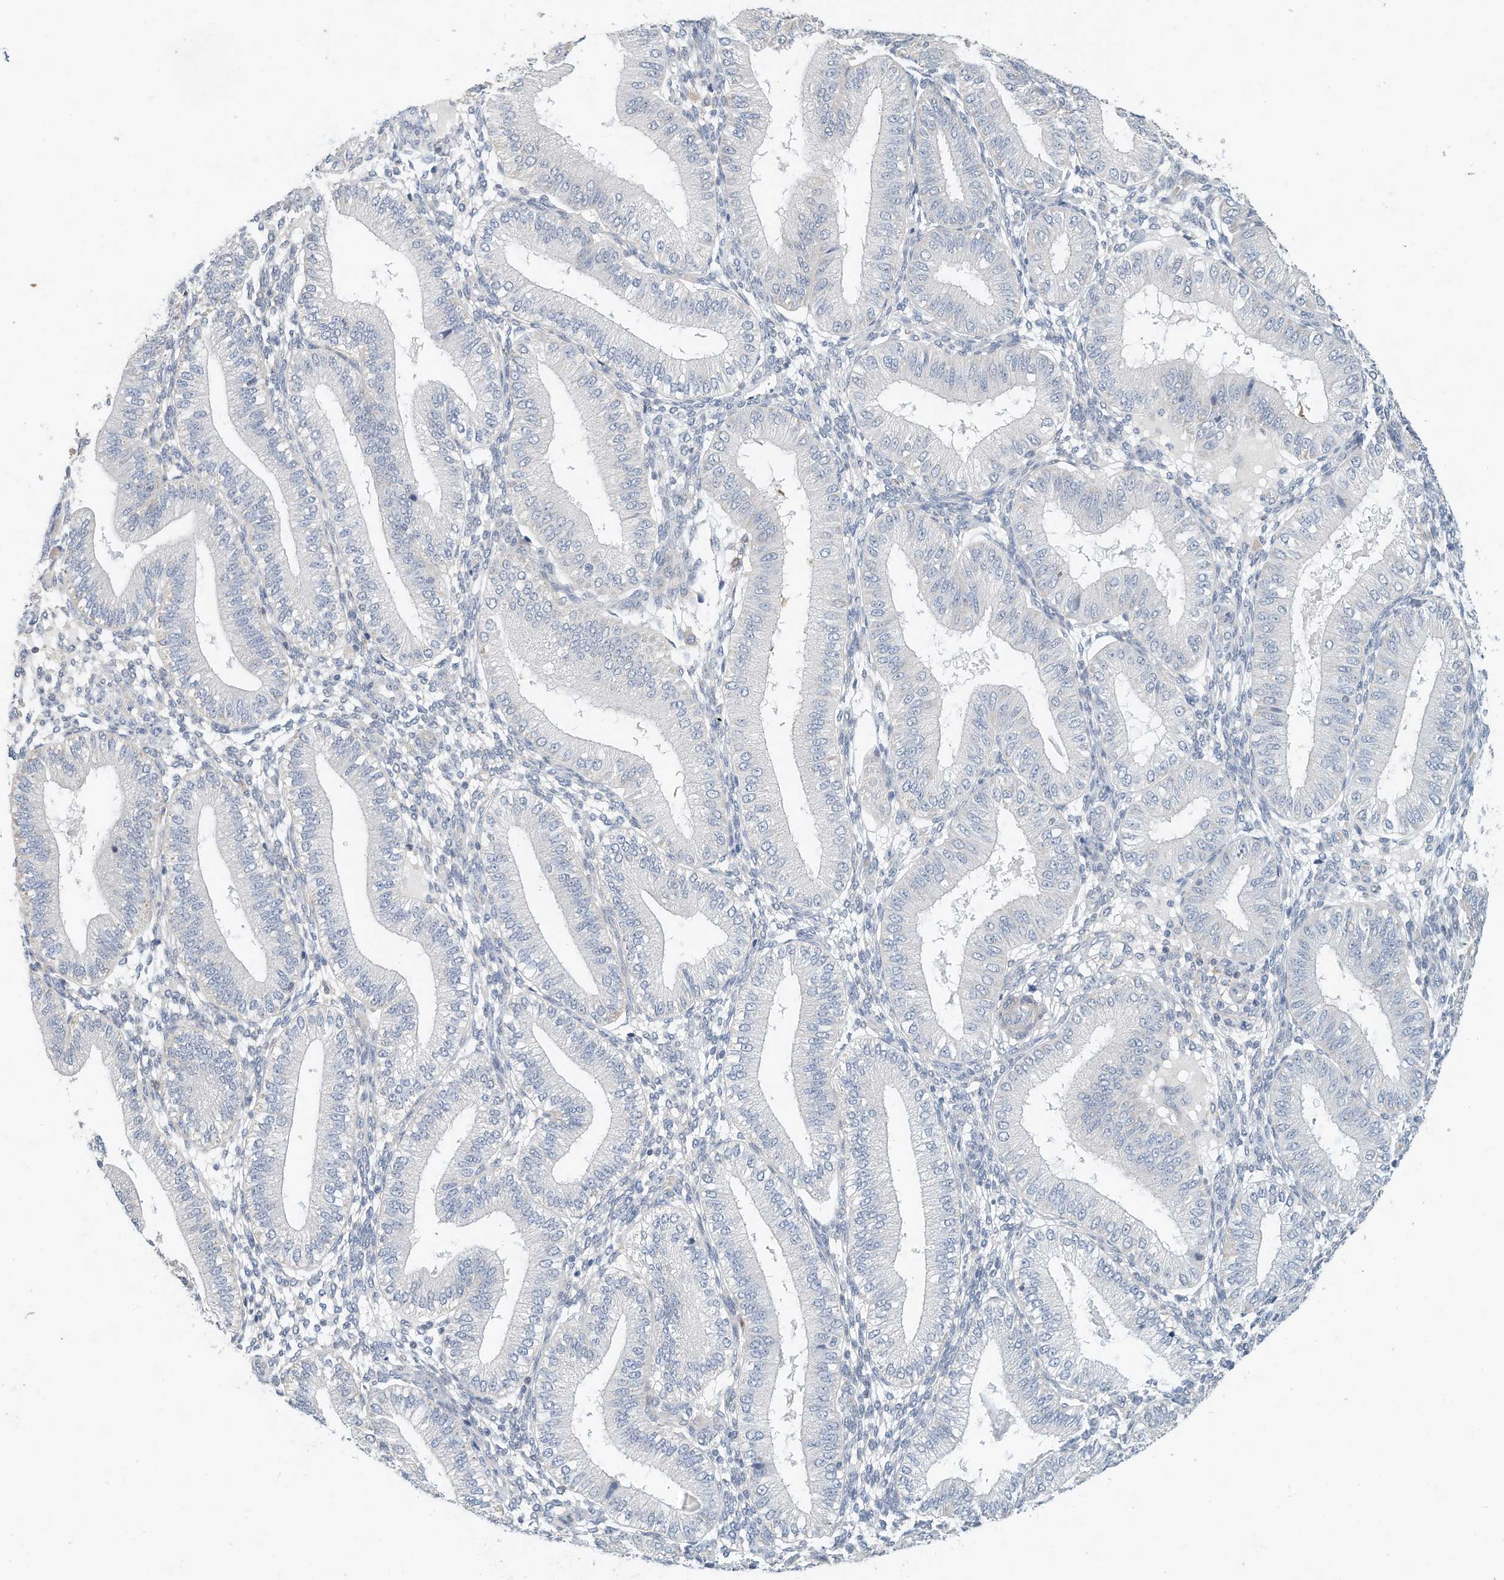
{"staining": {"intensity": "negative", "quantity": "none", "location": "none"}, "tissue": "endometrium", "cell_type": "Cells in endometrial stroma", "image_type": "normal", "snomed": [{"axis": "morphology", "description": "Normal tissue, NOS"}, {"axis": "topography", "description": "Endometrium"}], "caption": "Histopathology image shows no significant protein staining in cells in endometrial stroma of unremarkable endometrium.", "gene": "MICAL1", "patient": {"sex": "female", "age": 39}}